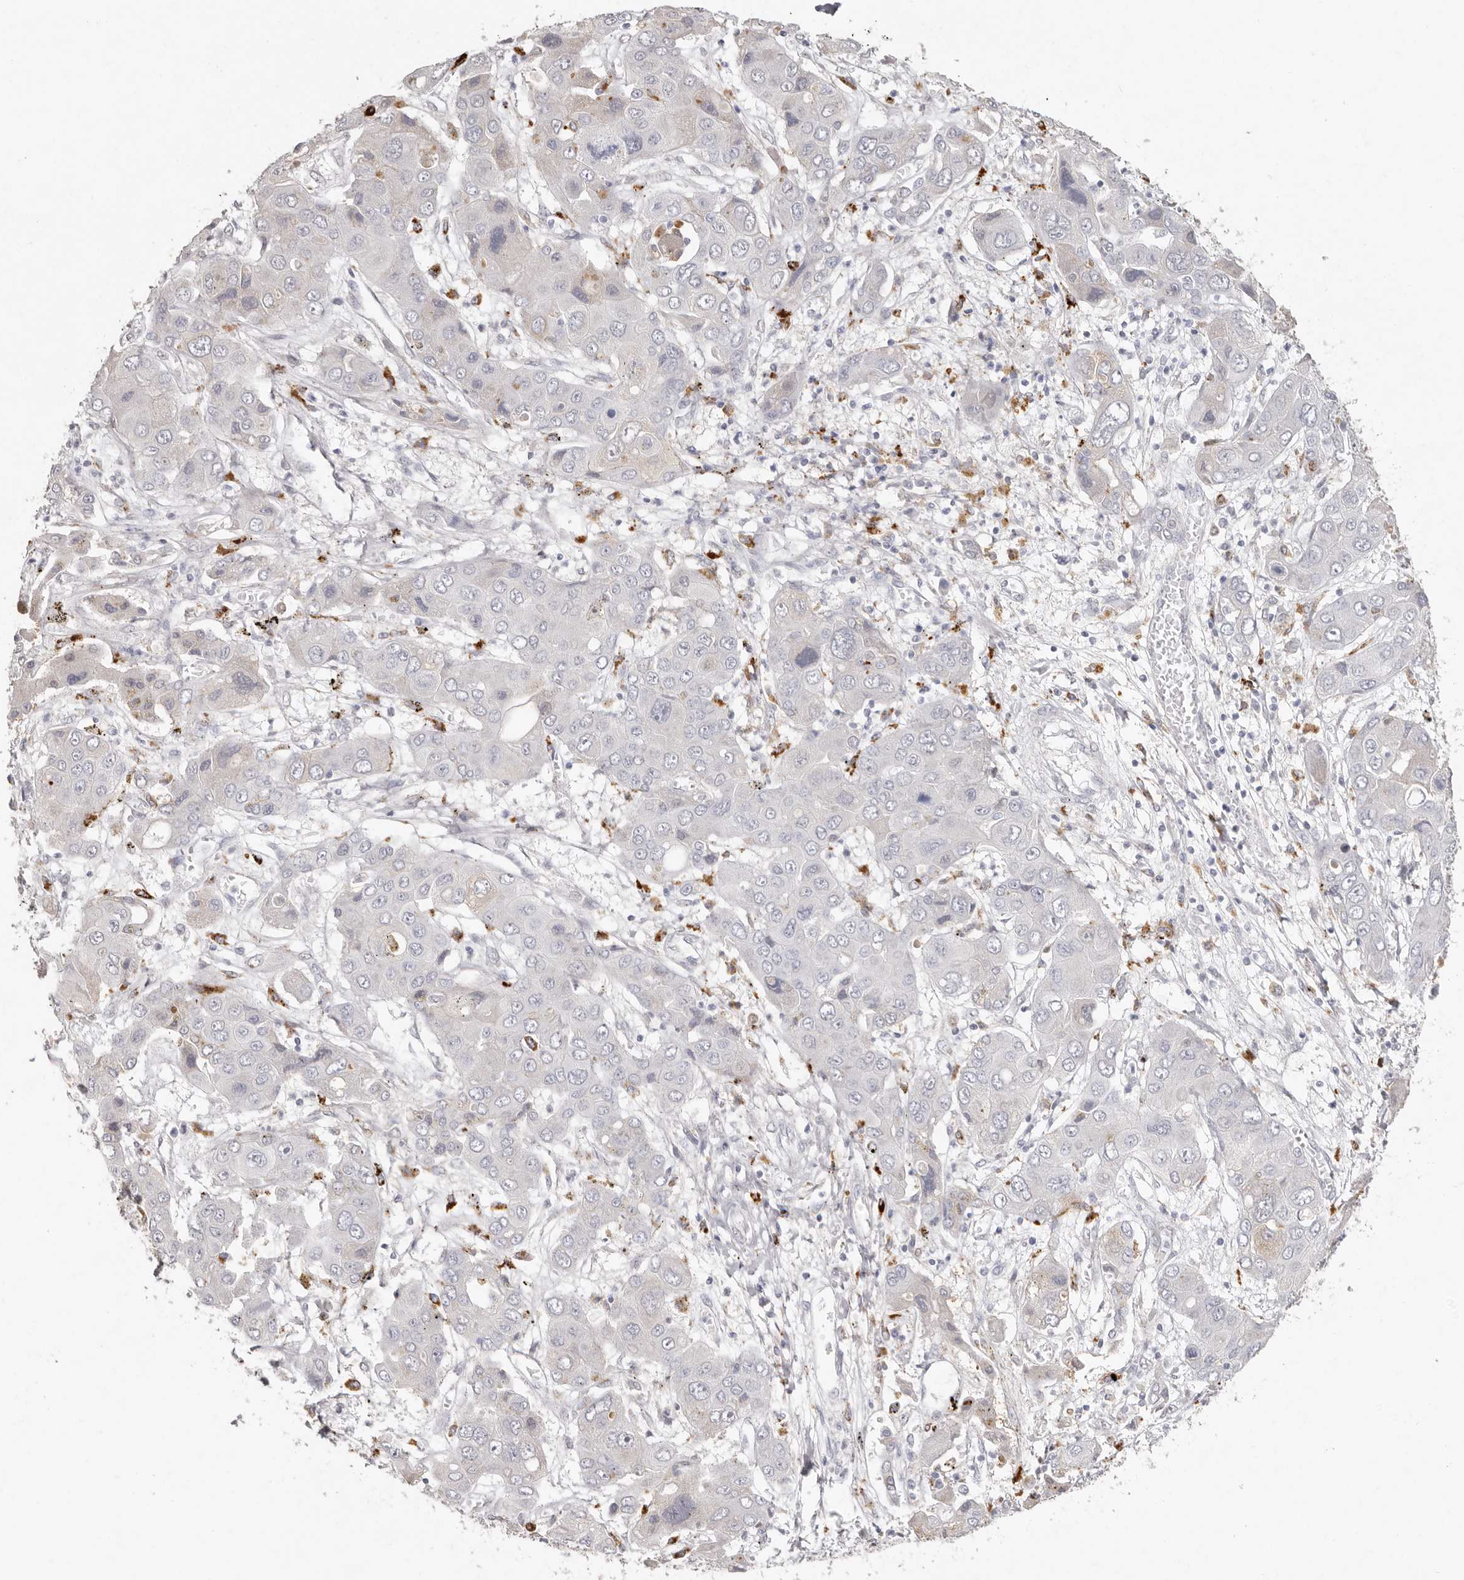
{"staining": {"intensity": "negative", "quantity": "none", "location": "none"}, "tissue": "liver cancer", "cell_type": "Tumor cells", "image_type": "cancer", "snomed": [{"axis": "morphology", "description": "Cholangiocarcinoma"}, {"axis": "topography", "description": "Liver"}], "caption": "Immunohistochemical staining of human cholangiocarcinoma (liver) demonstrates no significant expression in tumor cells.", "gene": "FAM185A", "patient": {"sex": "male", "age": 67}}